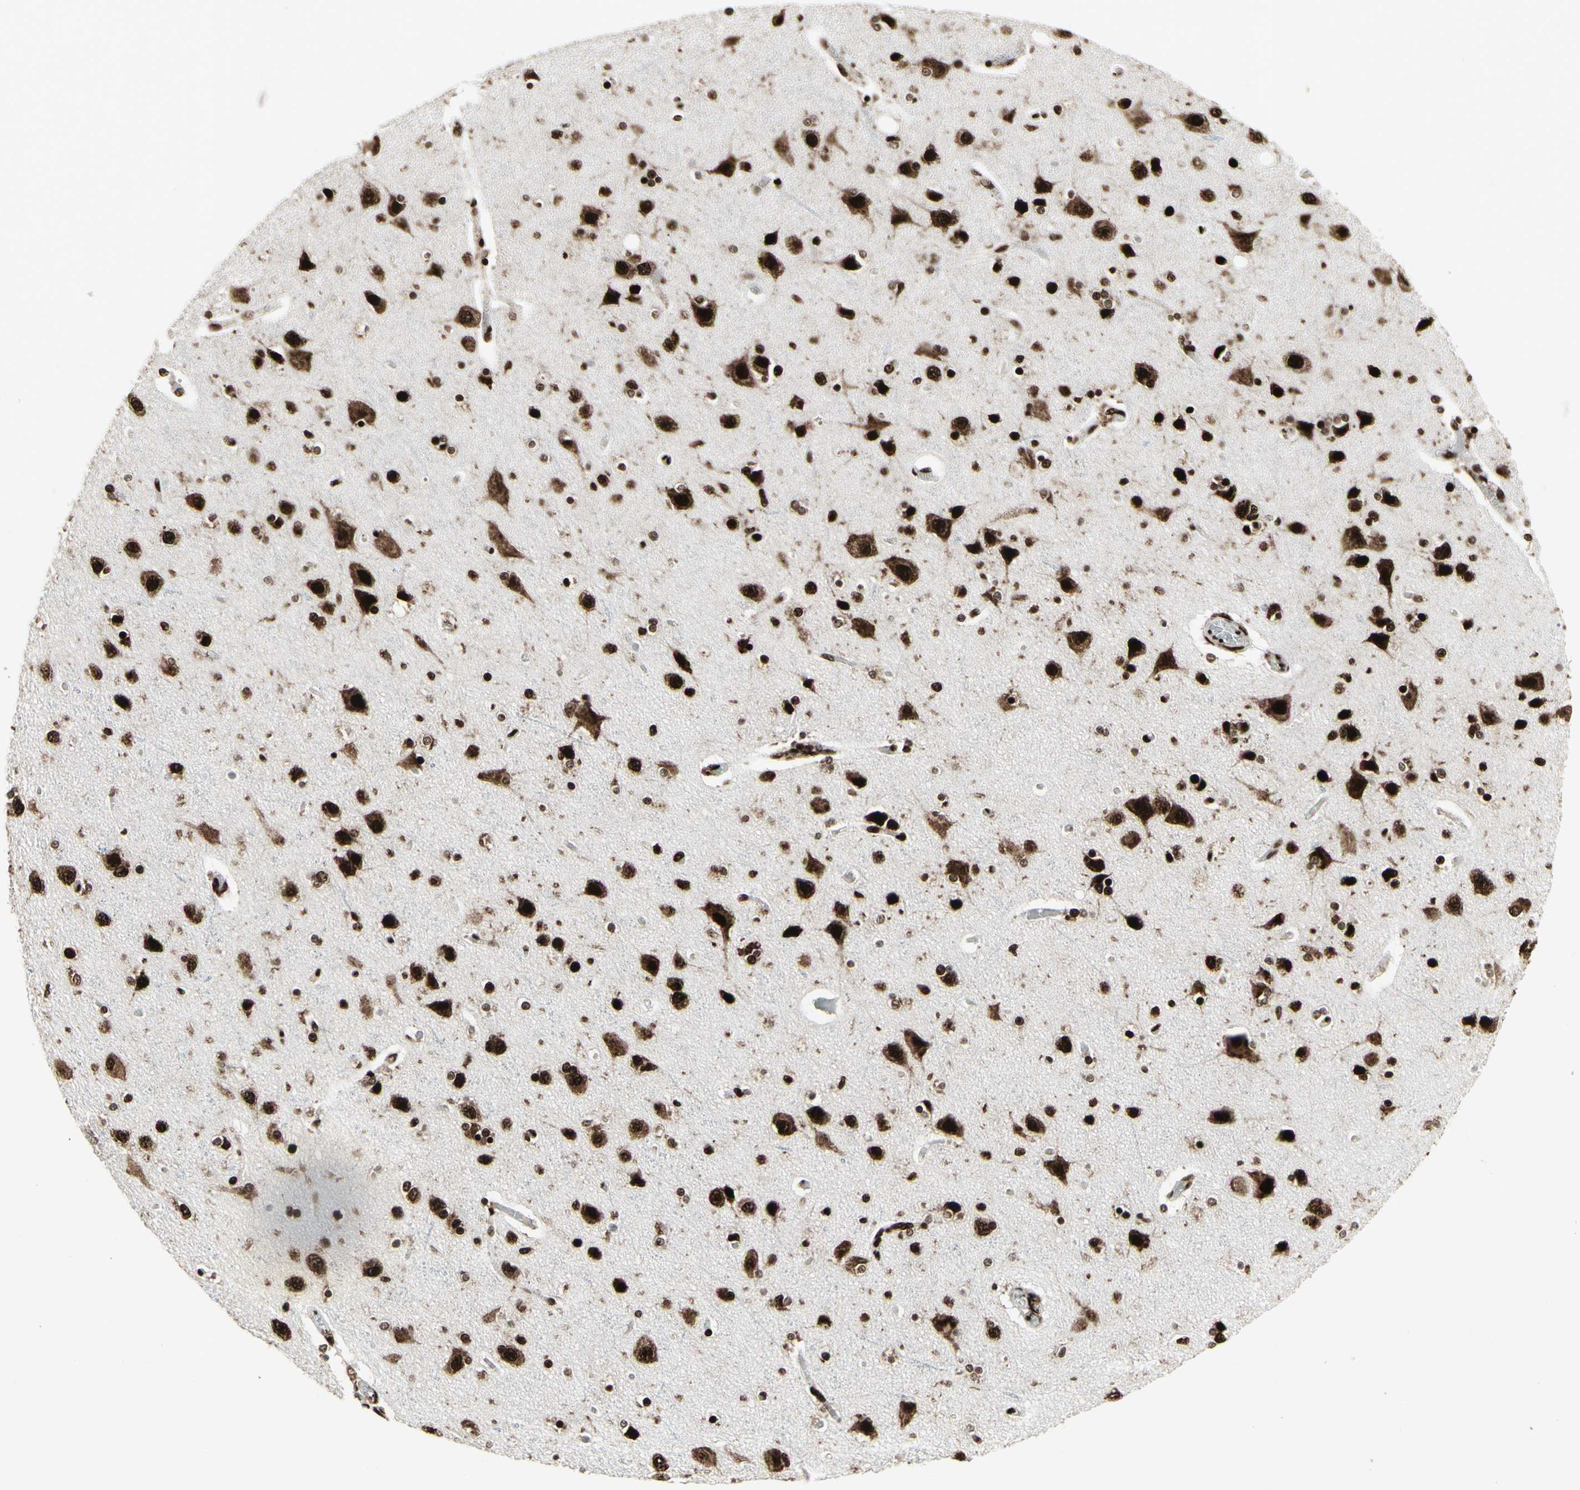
{"staining": {"intensity": "strong", "quantity": ">75%", "location": "nuclear"}, "tissue": "cerebral cortex", "cell_type": "Endothelial cells", "image_type": "normal", "snomed": [{"axis": "morphology", "description": "Normal tissue, NOS"}, {"axis": "topography", "description": "Cerebral cortex"}], "caption": "This is an image of immunohistochemistry (IHC) staining of unremarkable cerebral cortex, which shows strong expression in the nuclear of endothelial cells.", "gene": "U2AF2", "patient": {"sex": "female", "age": 54}}